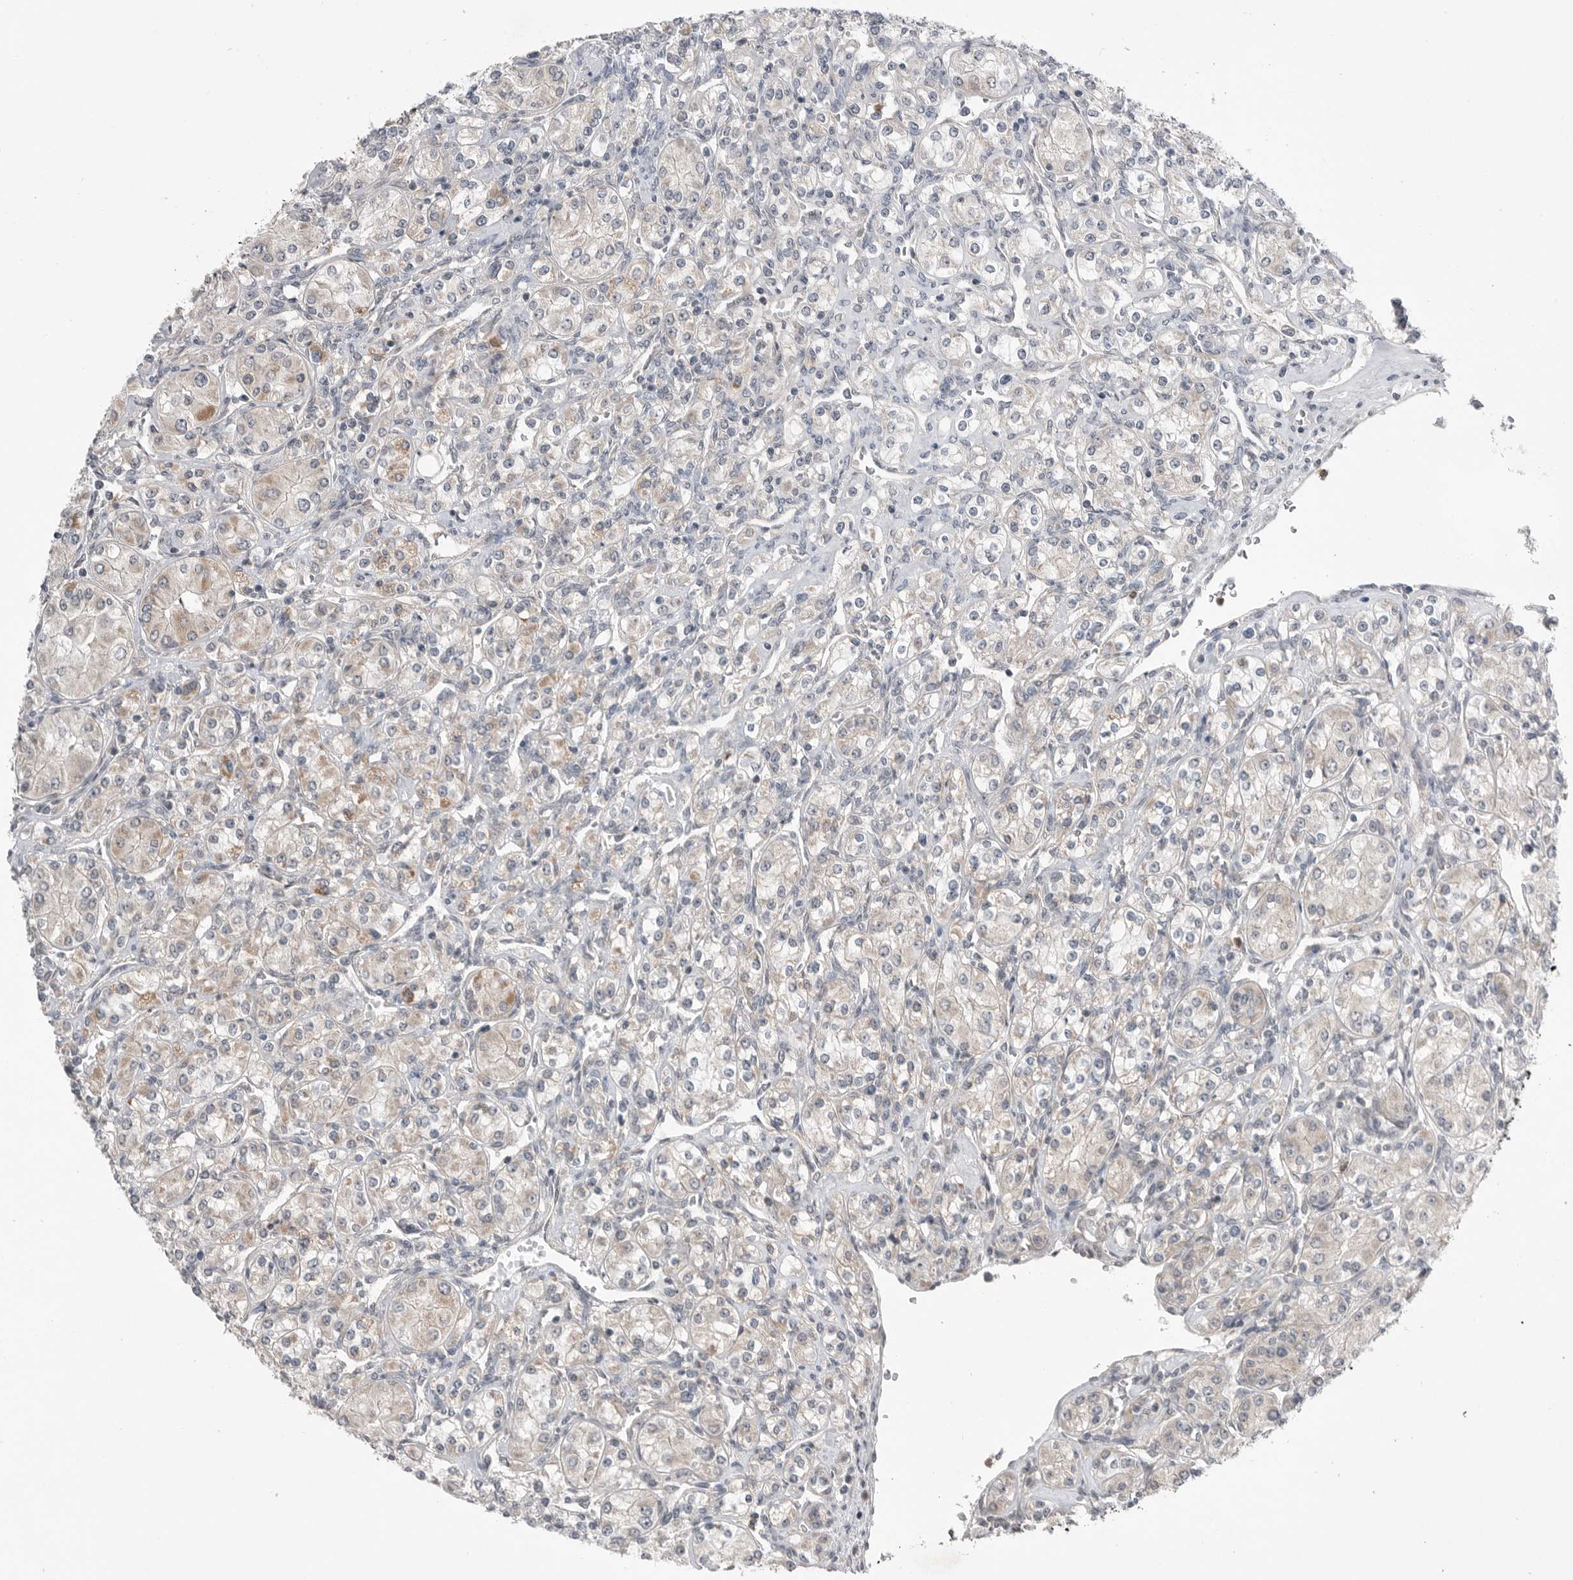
{"staining": {"intensity": "negative", "quantity": "none", "location": "none"}, "tissue": "renal cancer", "cell_type": "Tumor cells", "image_type": "cancer", "snomed": [{"axis": "morphology", "description": "Adenocarcinoma, NOS"}, {"axis": "topography", "description": "Kidney"}], "caption": "Protein analysis of renal adenocarcinoma exhibits no significant positivity in tumor cells. (Stains: DAB IHC with hematoxylin counter stain, Microscopy: brightfield microscopy at high magnification).", "gene": "NTAQ1", "patient": {"sex": "male", "age": 77}}